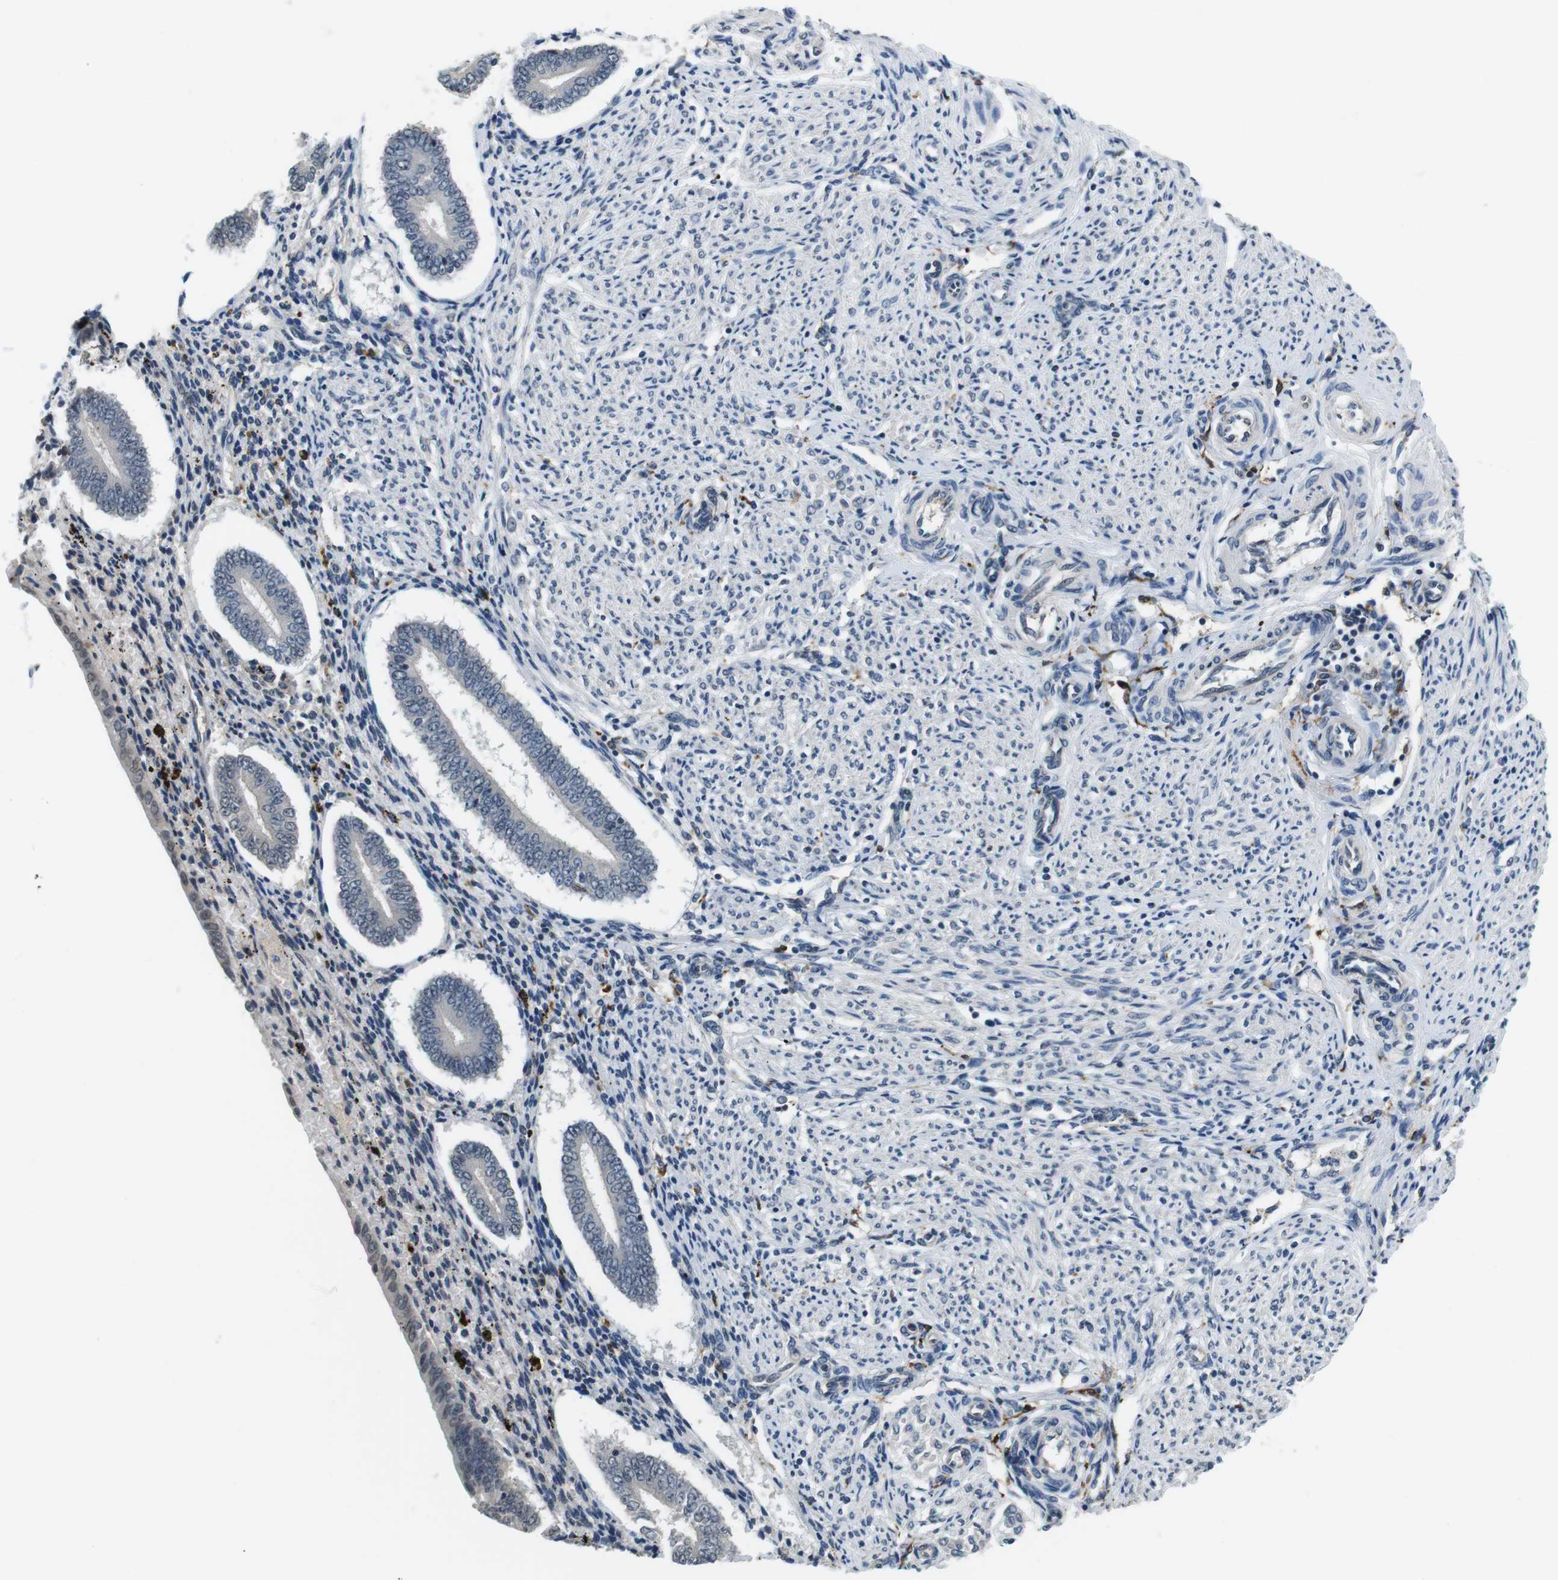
{"staining": {"intensity": "negative", "quantity": "none", "location": "none"}, "tissue": "endometrium", "cell_type": "Cells in endometrial stroma", "image_type": "normal", "snomed": [{"axis": "morphology", "description": "Normal tissue, NOS"}, {"axis": "topography", "description": "Endometrium"}], "caption": "Photomicrograph shows no protein expression in cells in endometrial stroma of unremarkable endometrium. The staining was performed using DAB (3,3'-diaminobenzidine) to visualize the protein expression in brown, while the nuclei were stained in blue with hematoxylin (Magnification: 20x).", "gene": "CD163L1", "patient": {"sex": "female", "age": 42}}